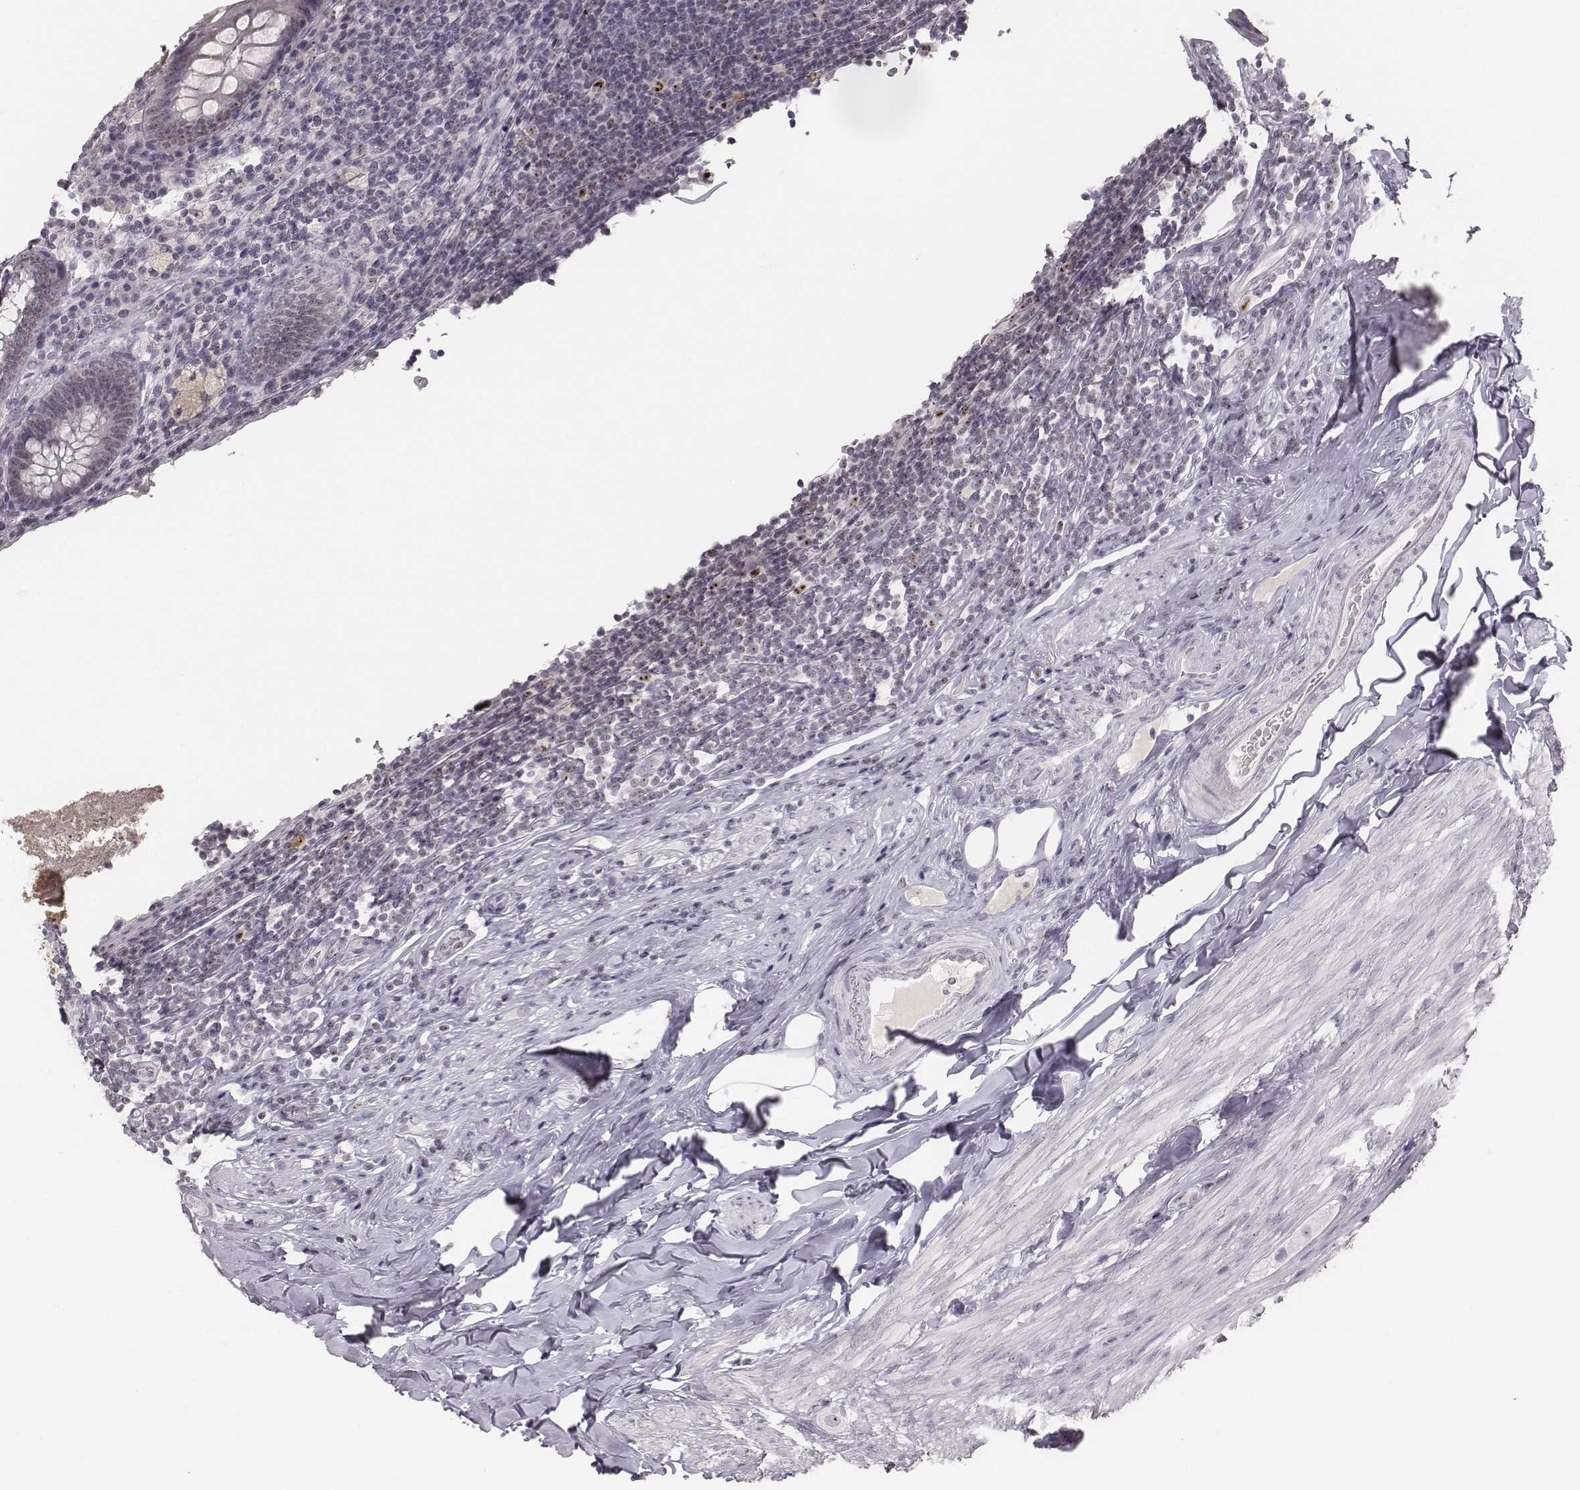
{"staining": {"intensity": "weak", "quantity": ">75%", "location": "nuclear"}, "tissue": "appendix", "cell_type": "Glandular cells", "image_type": "normal", "snomed": [{"axis": "morphology", "description": "Normal tissue, NOS"}, {"axis": "topography", "description": "Appendix"}], "caption": "Normal appendix reveals weak nuclear expression in about >75% of glandular cells, visualized by immunohistochemistry. The staining was performed using DAB (3,3'-diaminobenzidine), with brown indicating positive protein expression. Nuclei are stained blue with hematoxylin.", "gene": "NIFK", "patient": {"sex": "male", "age": 47}}